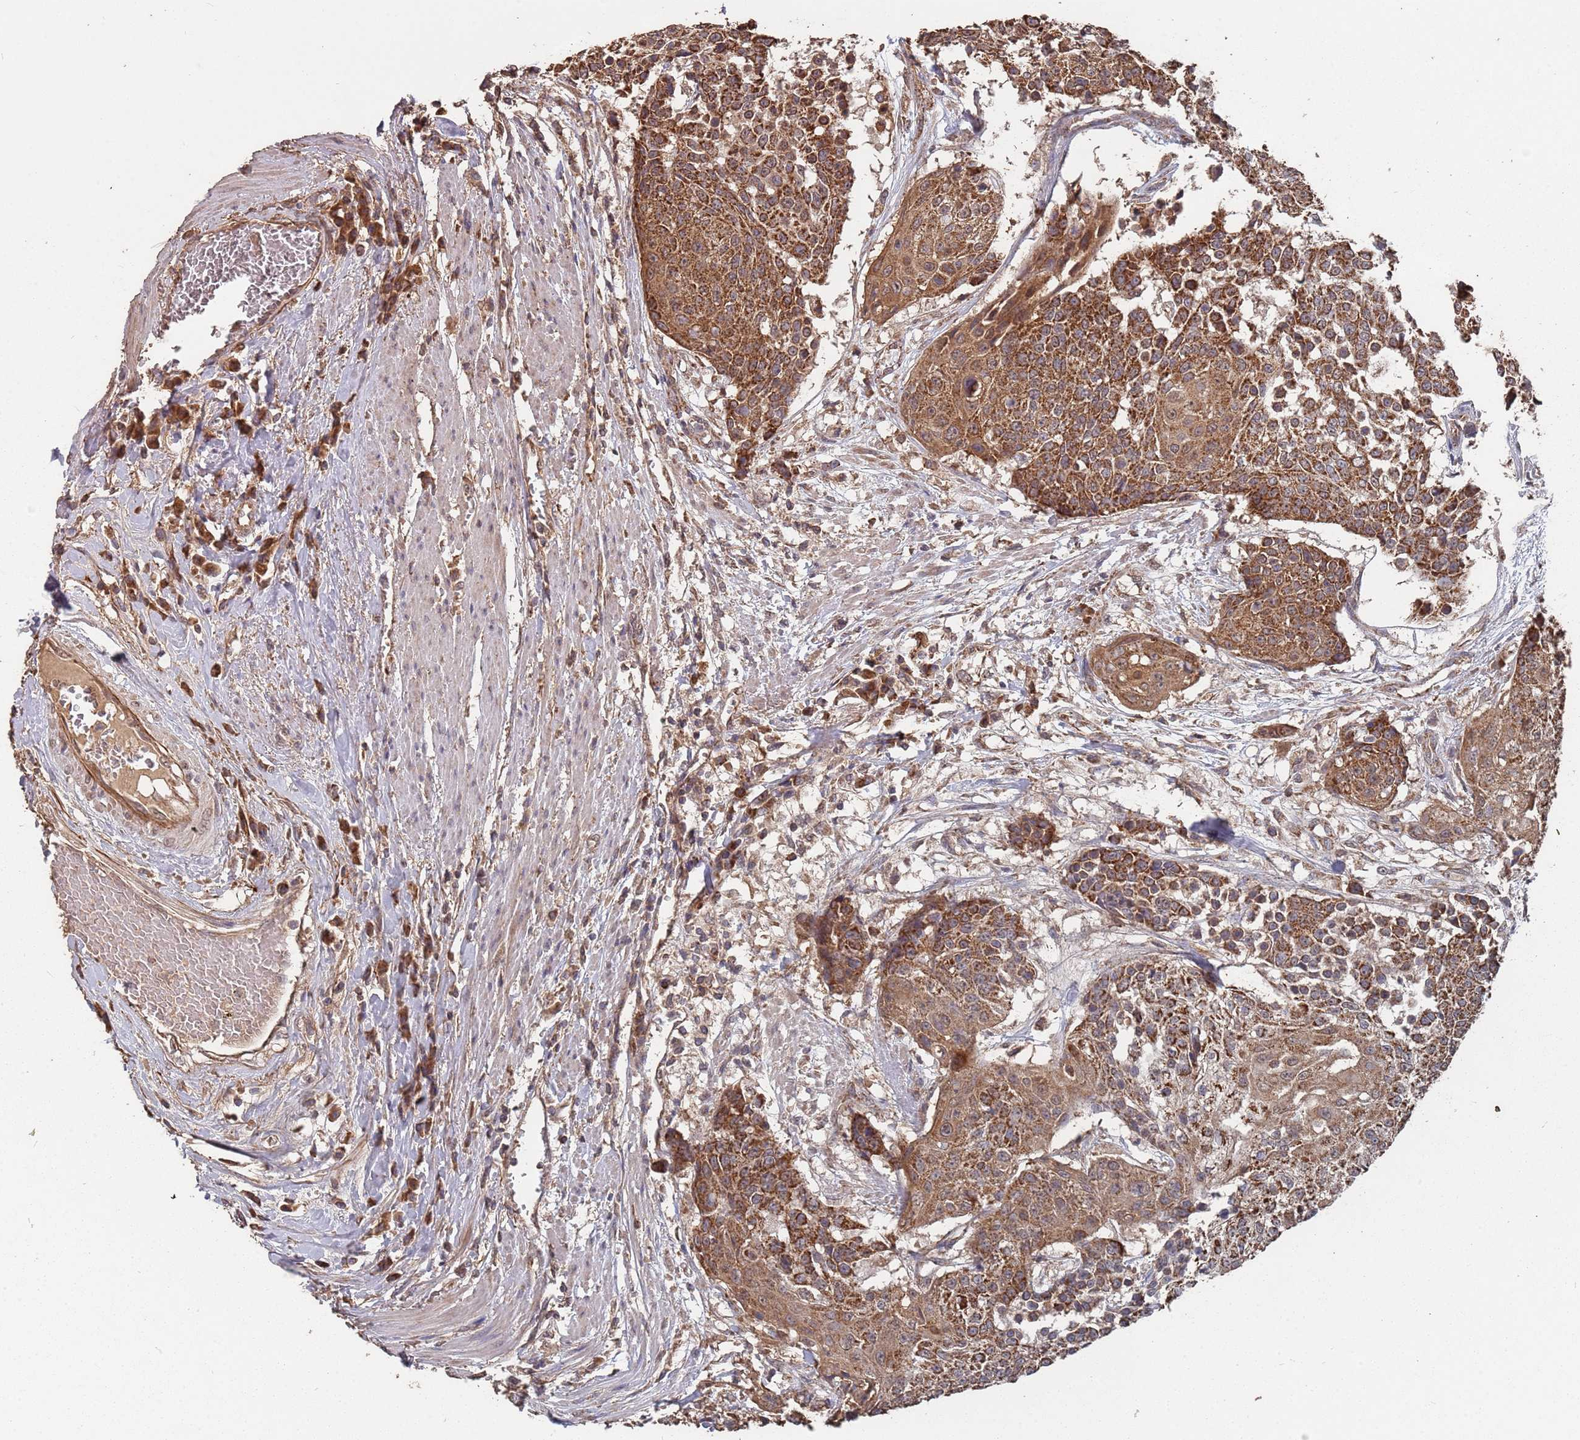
{"staining": {"intensity": "strong", "quantity": ">75%", "location": "cytoplasmic/membranous"}, "tissue": "urothelial cancer", "cell_type": "Tumor cells", "image_type": "cancer", "snomed": [{"axis": "morphology", "description": "Urothelial carcinoma, High grade"}, {"axis": "topography", "description": "Urinary bladder"}], "caption": "Protein staining of high-grade urothelial carcinoma tissue shows strong cytoplasmic/membranous positivity in approximately >75% of tumor cells.", "gene": "PRORP", "patient": {"sex": "female", "age": 63}}